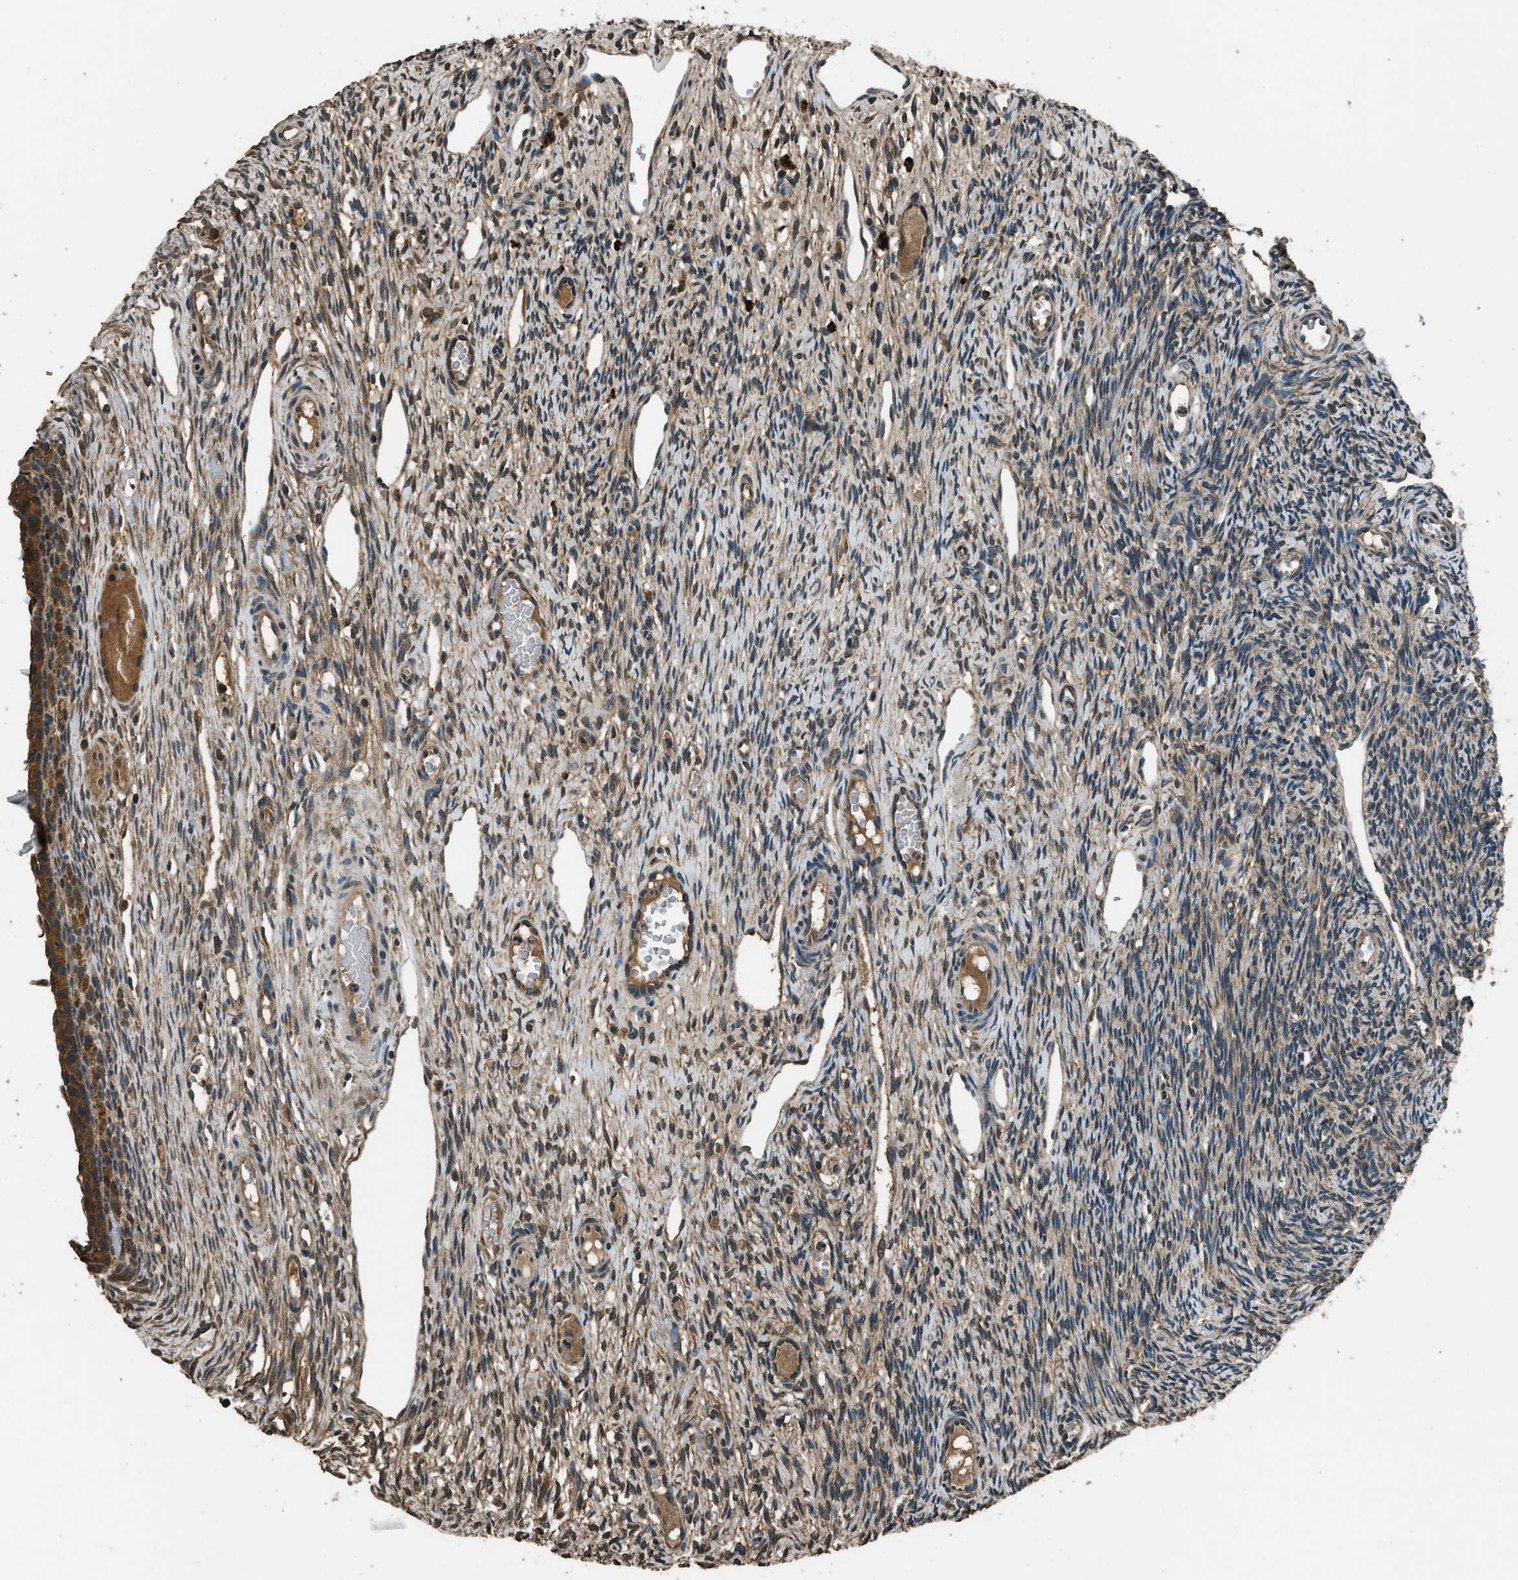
{"staining": {"intensity": "moderate", "quantity": "25%-75%", "location": "cytoplasmic/membranous"}, "tissue": "ovary", "cell_type": "Follicle cells", "image_type": "normal", "snomed": [{"axis": "morphology", "description": "Normal tissue, NOS"}, {"axis": "topography", "description": "Ovary"}], "caption": "Immunohistochemistry (DAB) staining of benign human ovary demonstrates moderate cytoplasmic/membranous protein staining in about 25%-75% of follicle cells.", "gene": "SALL3", "patient": {"sex": "female", "age": 33}}